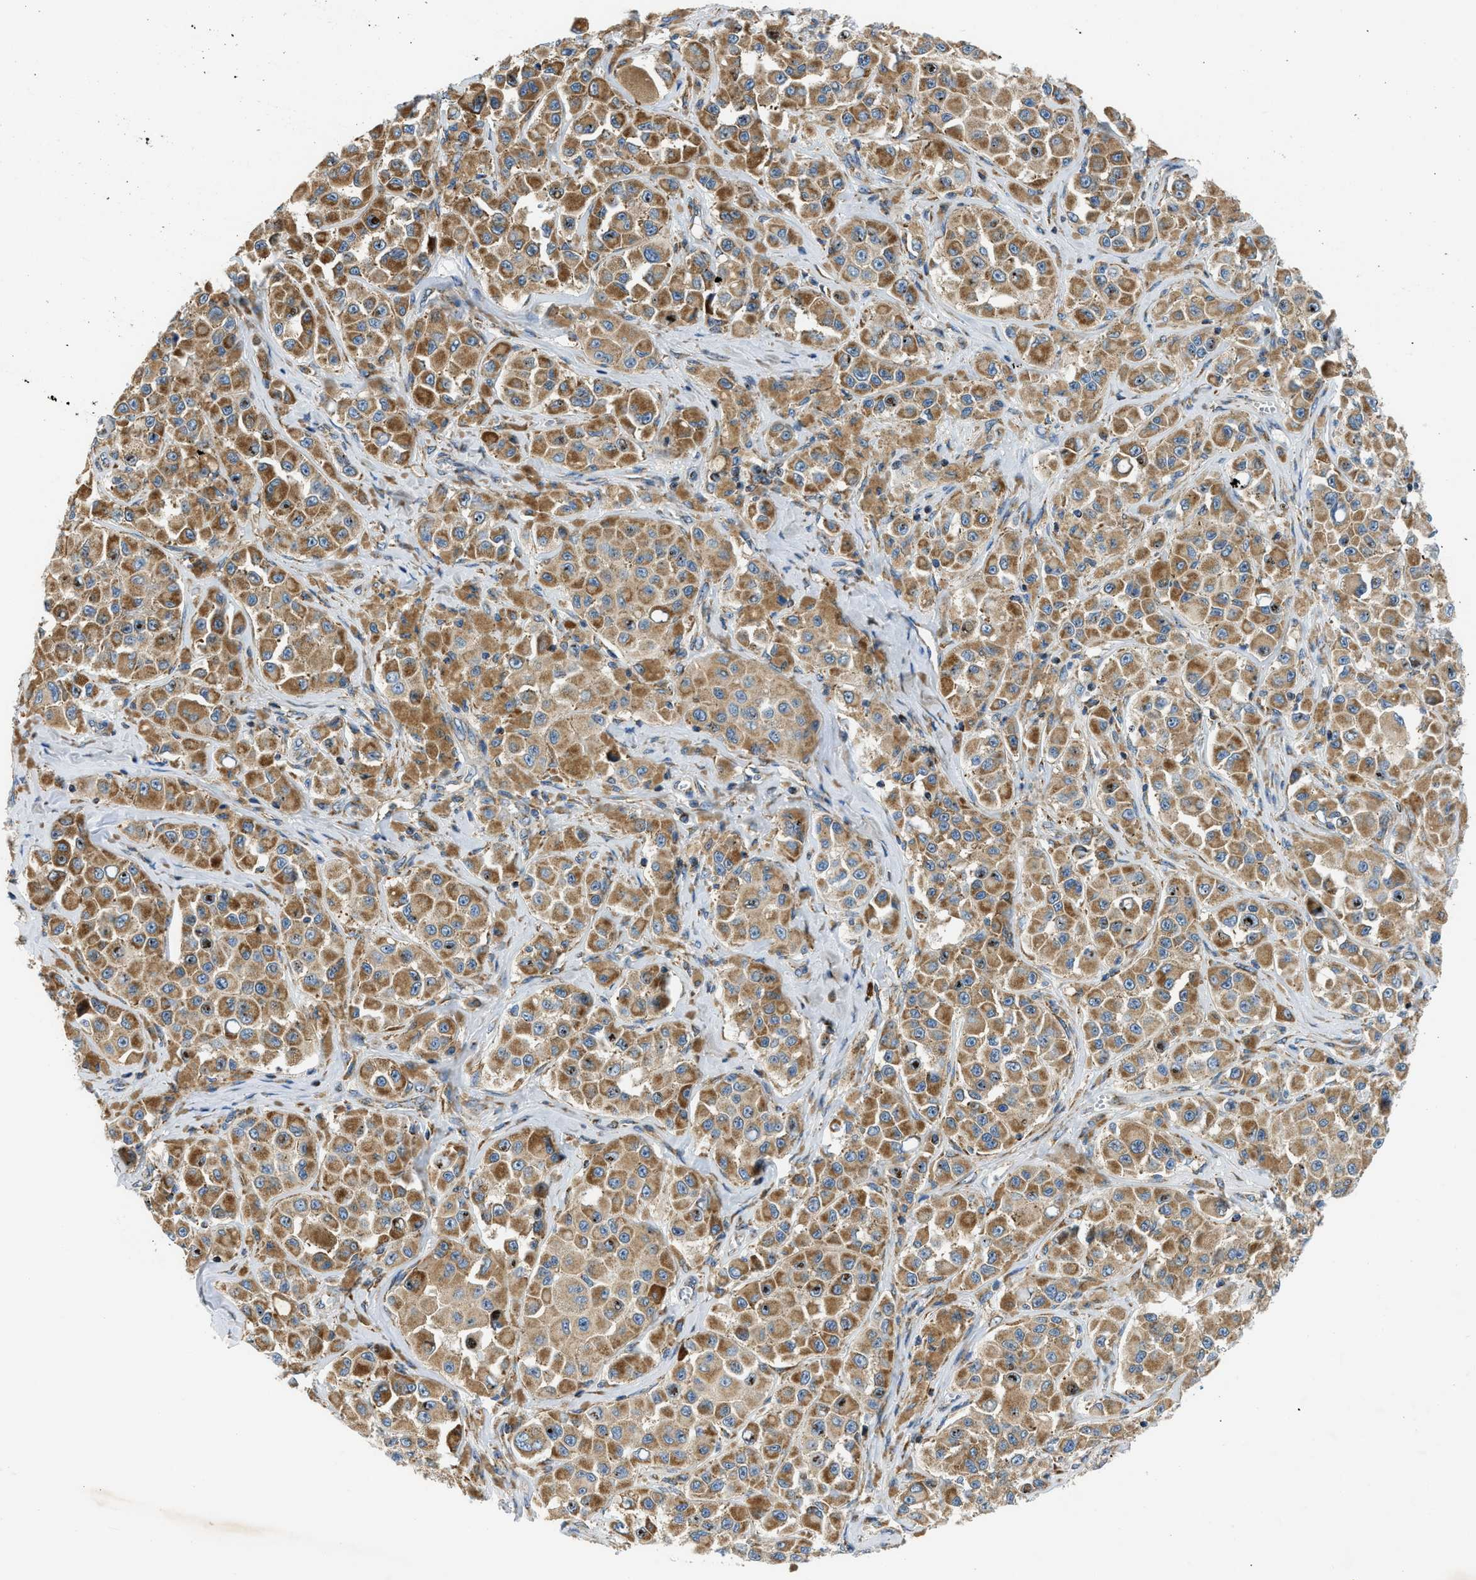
{"staining": {"intensity": "moderate", "quantity": ">75%", "location": "cytoplasmic/membranous"}, "tissue": "melanoma", "cell_type": "Tumor cells", "image_type": "cancer", "snomed": [{"axis": "morphology", "description": "Malignant melanoma, NOS"}, {"axis": "topography", "description": "Skin"}], "caption": "Immunohistochemistry (IHC) of human malignant melanoma exhibits medium levels of moderate cytoplasmic/membranous staining in about >75% of tumor cells. Nuclei are stained in blue.", "gene": "CAMKK2", "patient": {"sex": "male", "age": 84}}